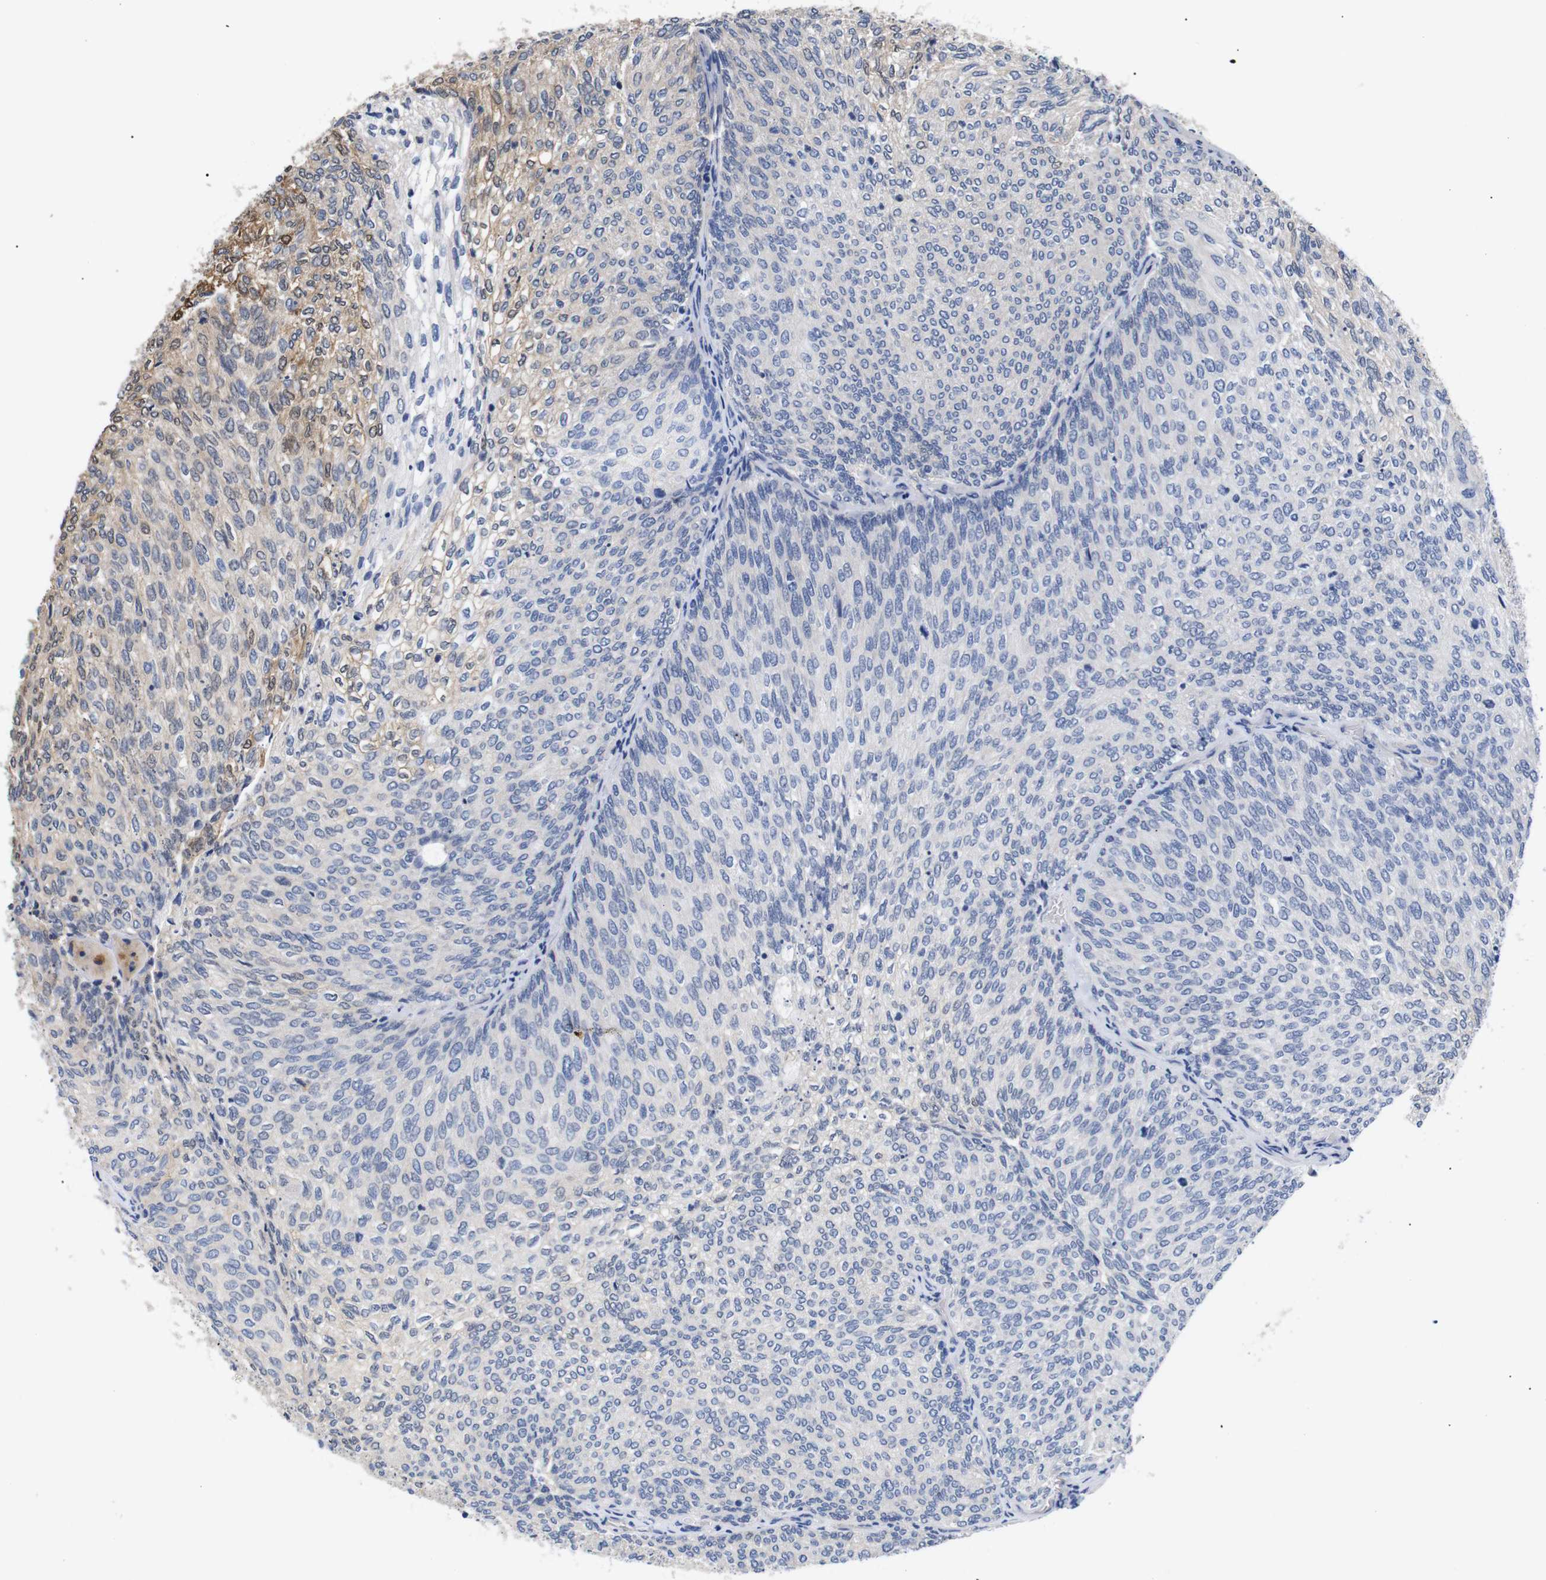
{"staining": {"intensity": "weak", "quantity": "25%-75%", "location": "cytoplasmic/membranous"}, "tissue": "urothelial cancer", "cell_type": "Tumor cells", "image_type": "cancer", "snomed": [{"axis": "morphology", "description": "Urothelial carcinoma, Low grade"}, {"axis": "topography", "description": "Urinary bladder"}], "caption": "This is an image of immunohistochemistry staining of urothelial cancer, which shows weak positivity in the cytoplasmic/membranous of tumor cells.", "gene": "DDR1", "patient": {"sex": "female", "age": 79}}